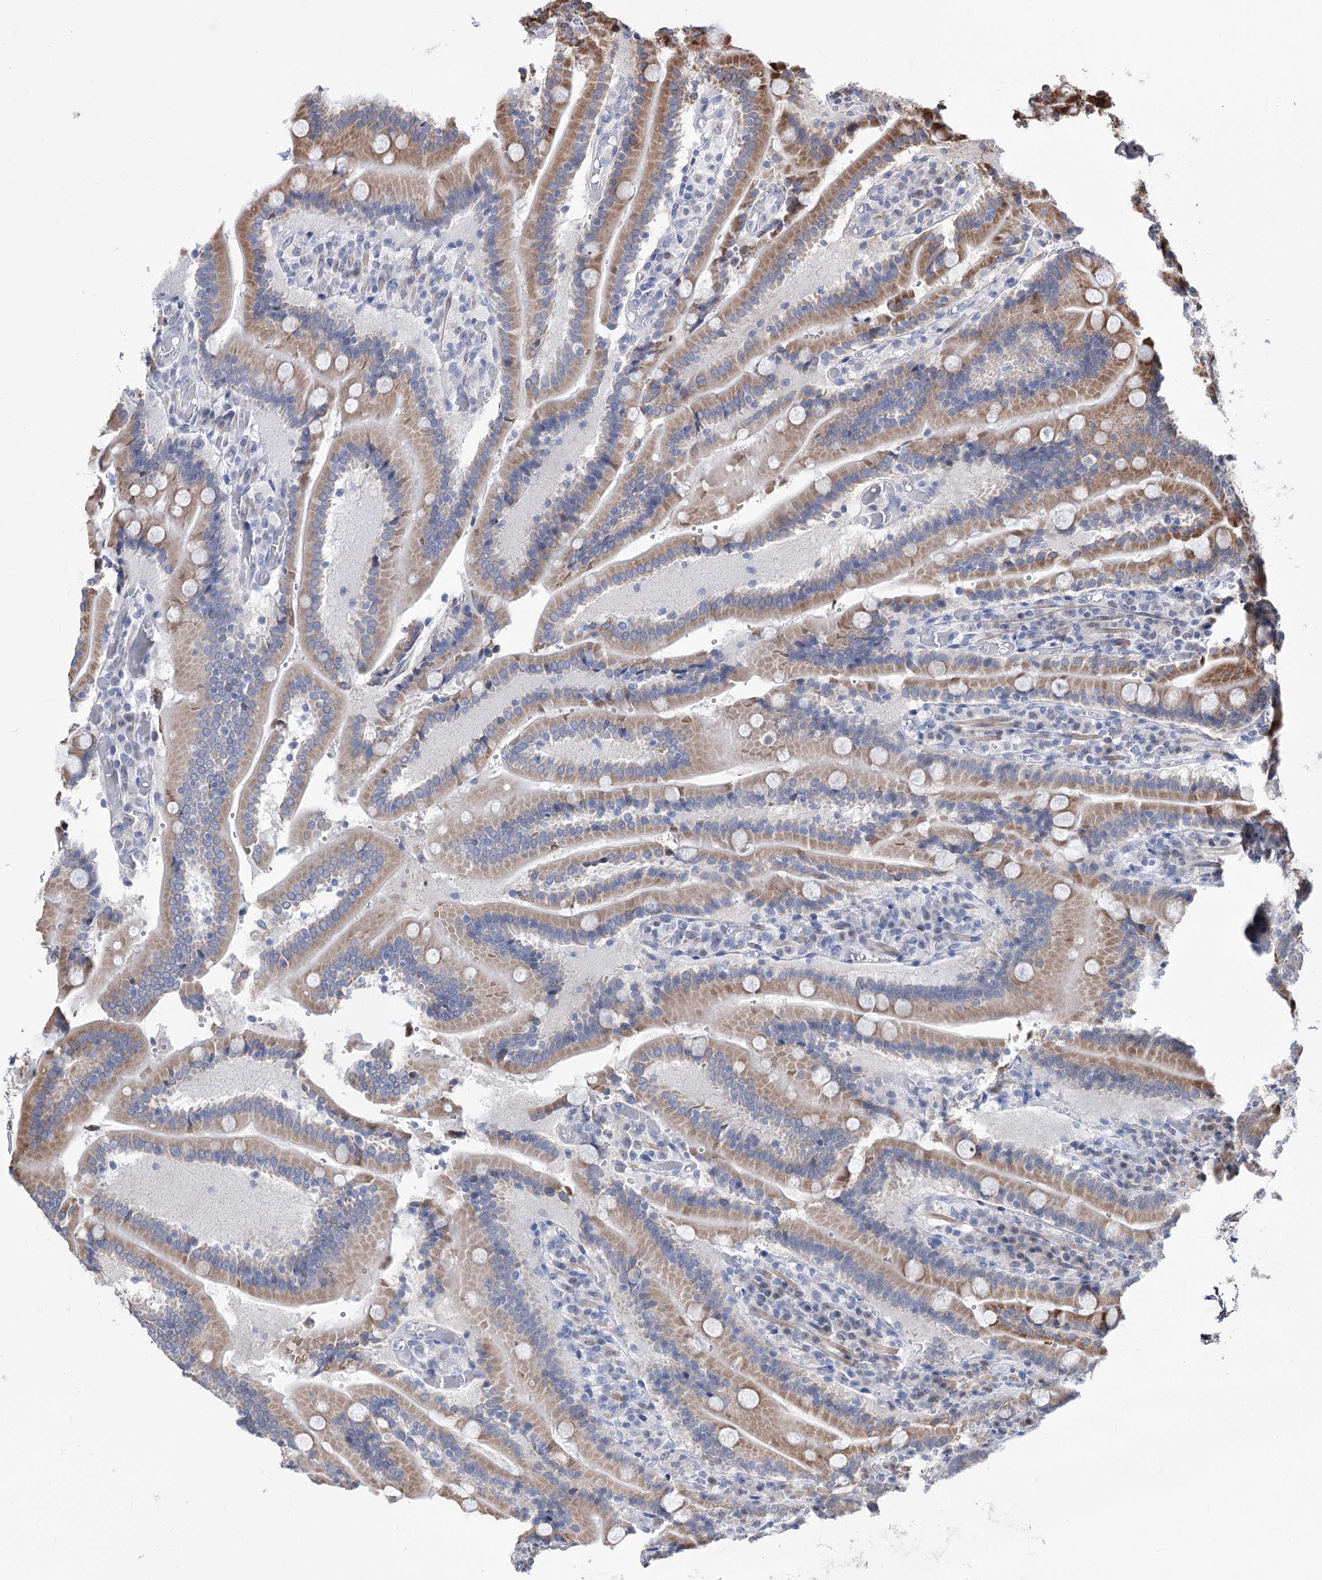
{"staining": {"intensity": "moderate", "quantity": "25%-75%", "location": "cytoplasmic/membranous"}, "tissue": "duodenum", "cell_type": "Glandular cells", "image_type": "normal", "snomed": [{"axis": "morphology", "description": "Normal tissue, NOS"}, {"axis": "topography", "description": "Duodenum"}], "caption": "Immunohistochemistry staining of normal duodenum, which reveals medium levels of moderate cytoplasmic/membranous staining in approximately 25%-75% of glandular cells indicating moderate cytoplasmic/membranous protein positivity. The staining was performed using DAB (3,3'-diaminobenzidine) (brown) for protein detection and nuclei were counterstained in hematoxylin (blue).", "gene": "PPRC1", "patient": {"sex": "female", "age": 62}}